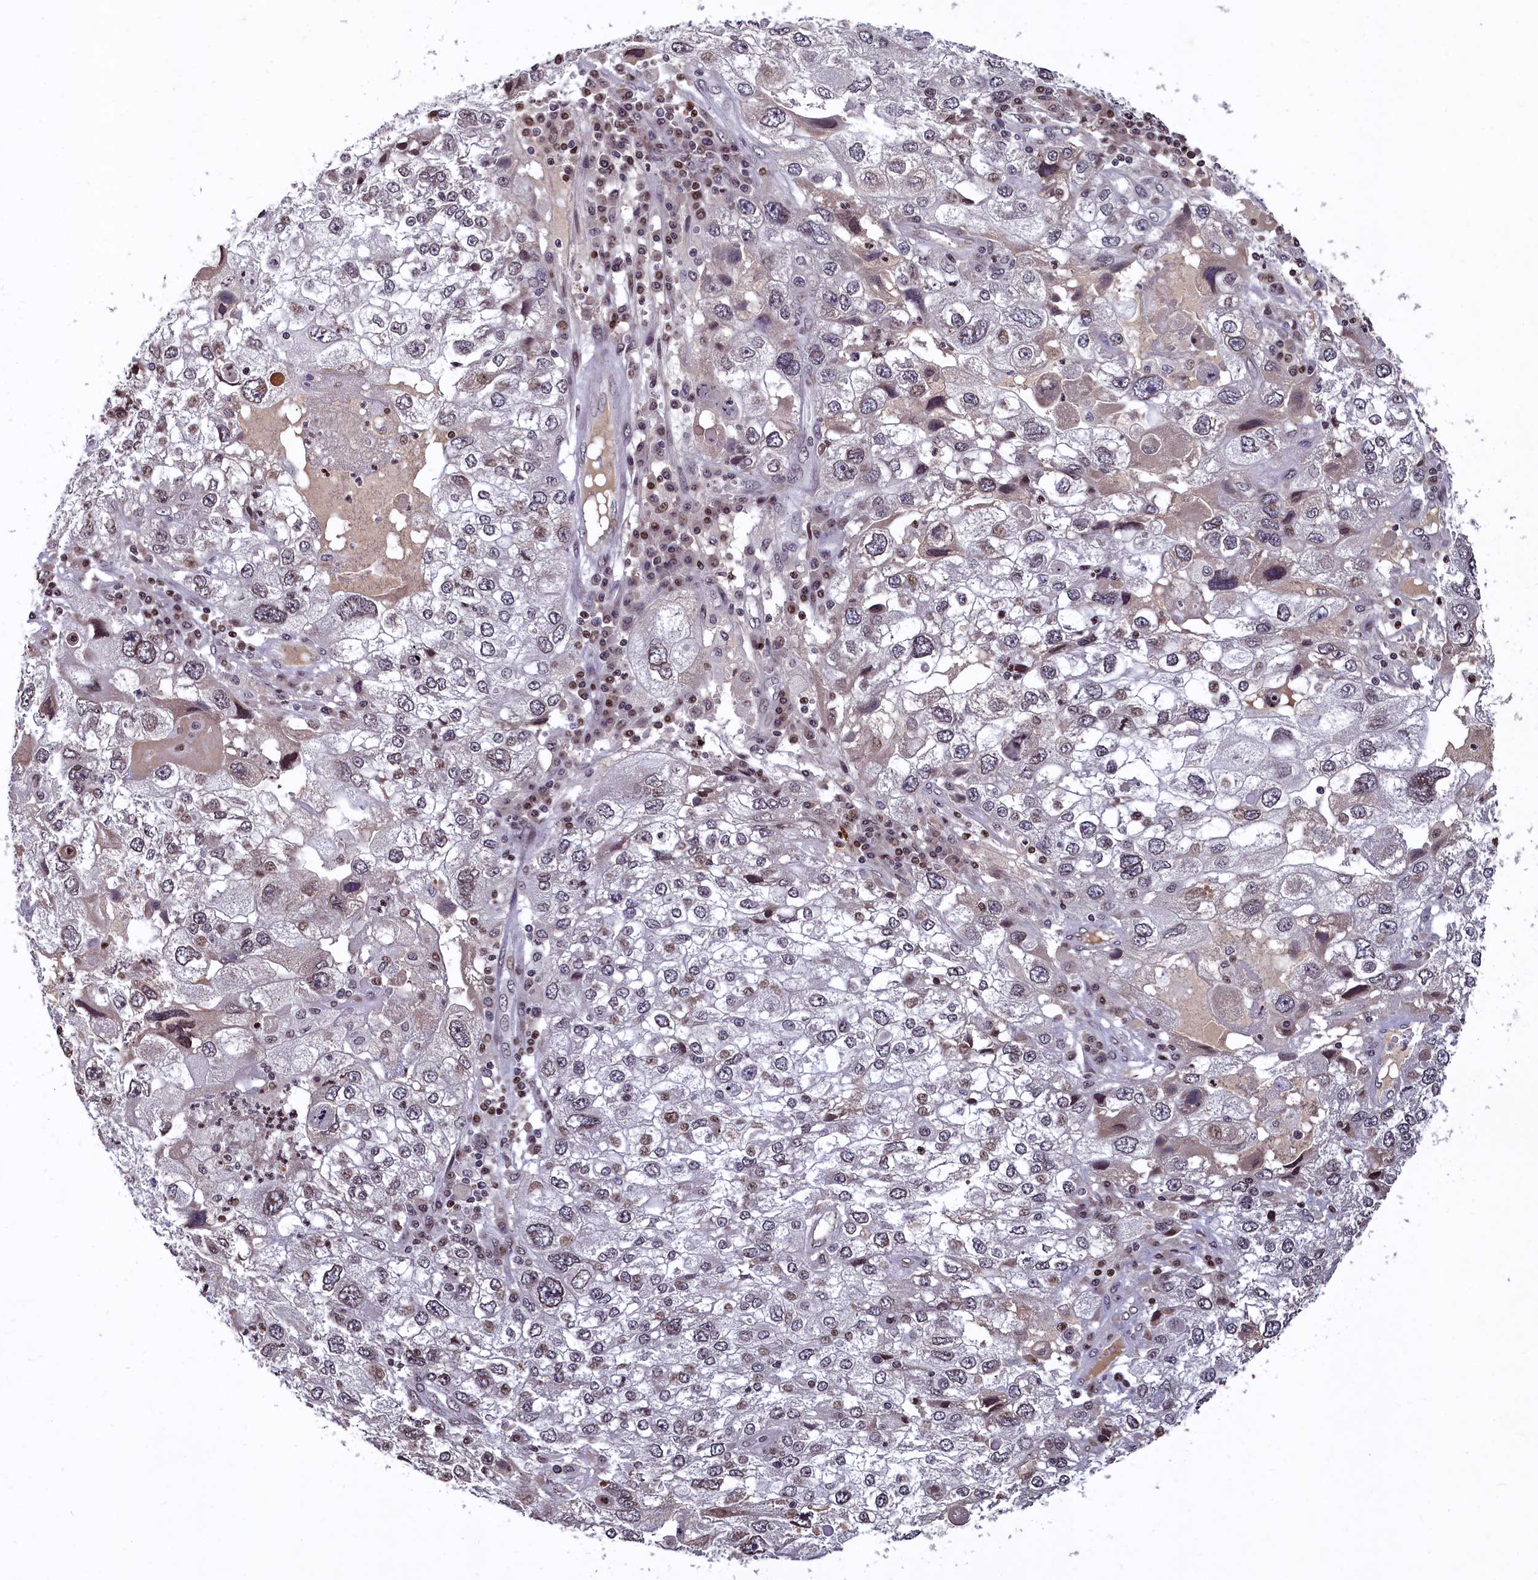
{"staining": {"intensity": "negative", "quantity": "none", "location": "none"}, "tissue": "endometrial cancer", "cell_type": "Tumor cells", "image_type": "cancer", "snomed": [{"axis": "morphology", "description": "Adenocarcinoma, NOS"}, {"axis": "topography", "description": "Endometrium"}], "caption": "Histopathology image shows no protein expression in tumor cells of endometrial cancer tissue.", "gene": "FAM217B", "patient": {"sex": "female", "age": 49}}